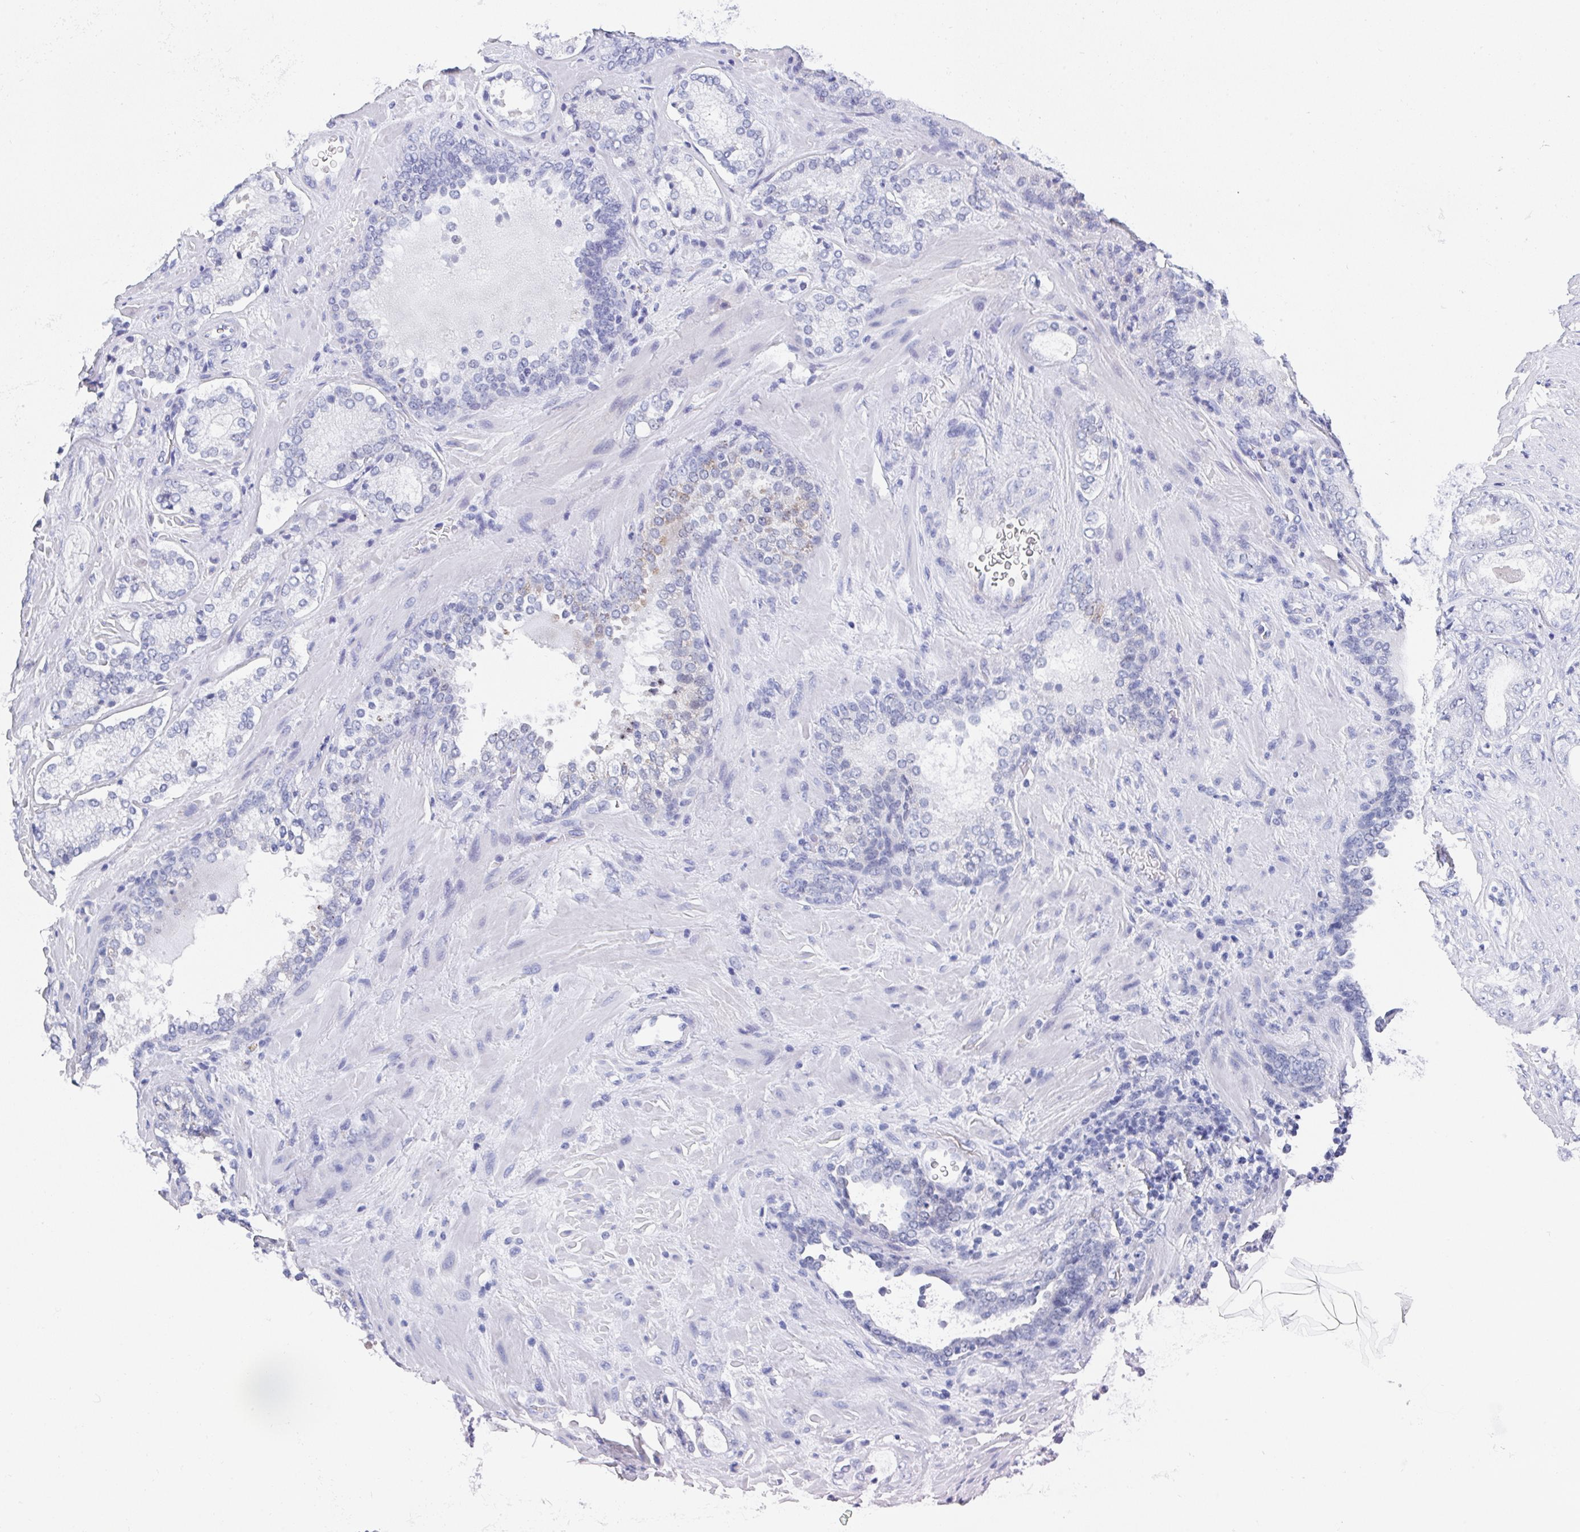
{"staining": {"intensity": "negative", "quantity": "none", "location": "none"}, "tissue": "prostate cancer", "cell_type": "Tumor cells", "image_type": "cancer", "snomed": [{"axis": "morphology", "description": "Adenocarcinoma, Low grade"}, {"axis": "topography", "description": "Prostate"}], "caption": "Immunohistochemistry of prostate cancer (adenocarcinoma (low-grade)) exhibits no expression in tumor cells. (Brightfield microscopy of DAB immunohistochemistry at high magnification).", "gene": "TNFRSF8", "patient": {"sex": "male", "age": 62}}